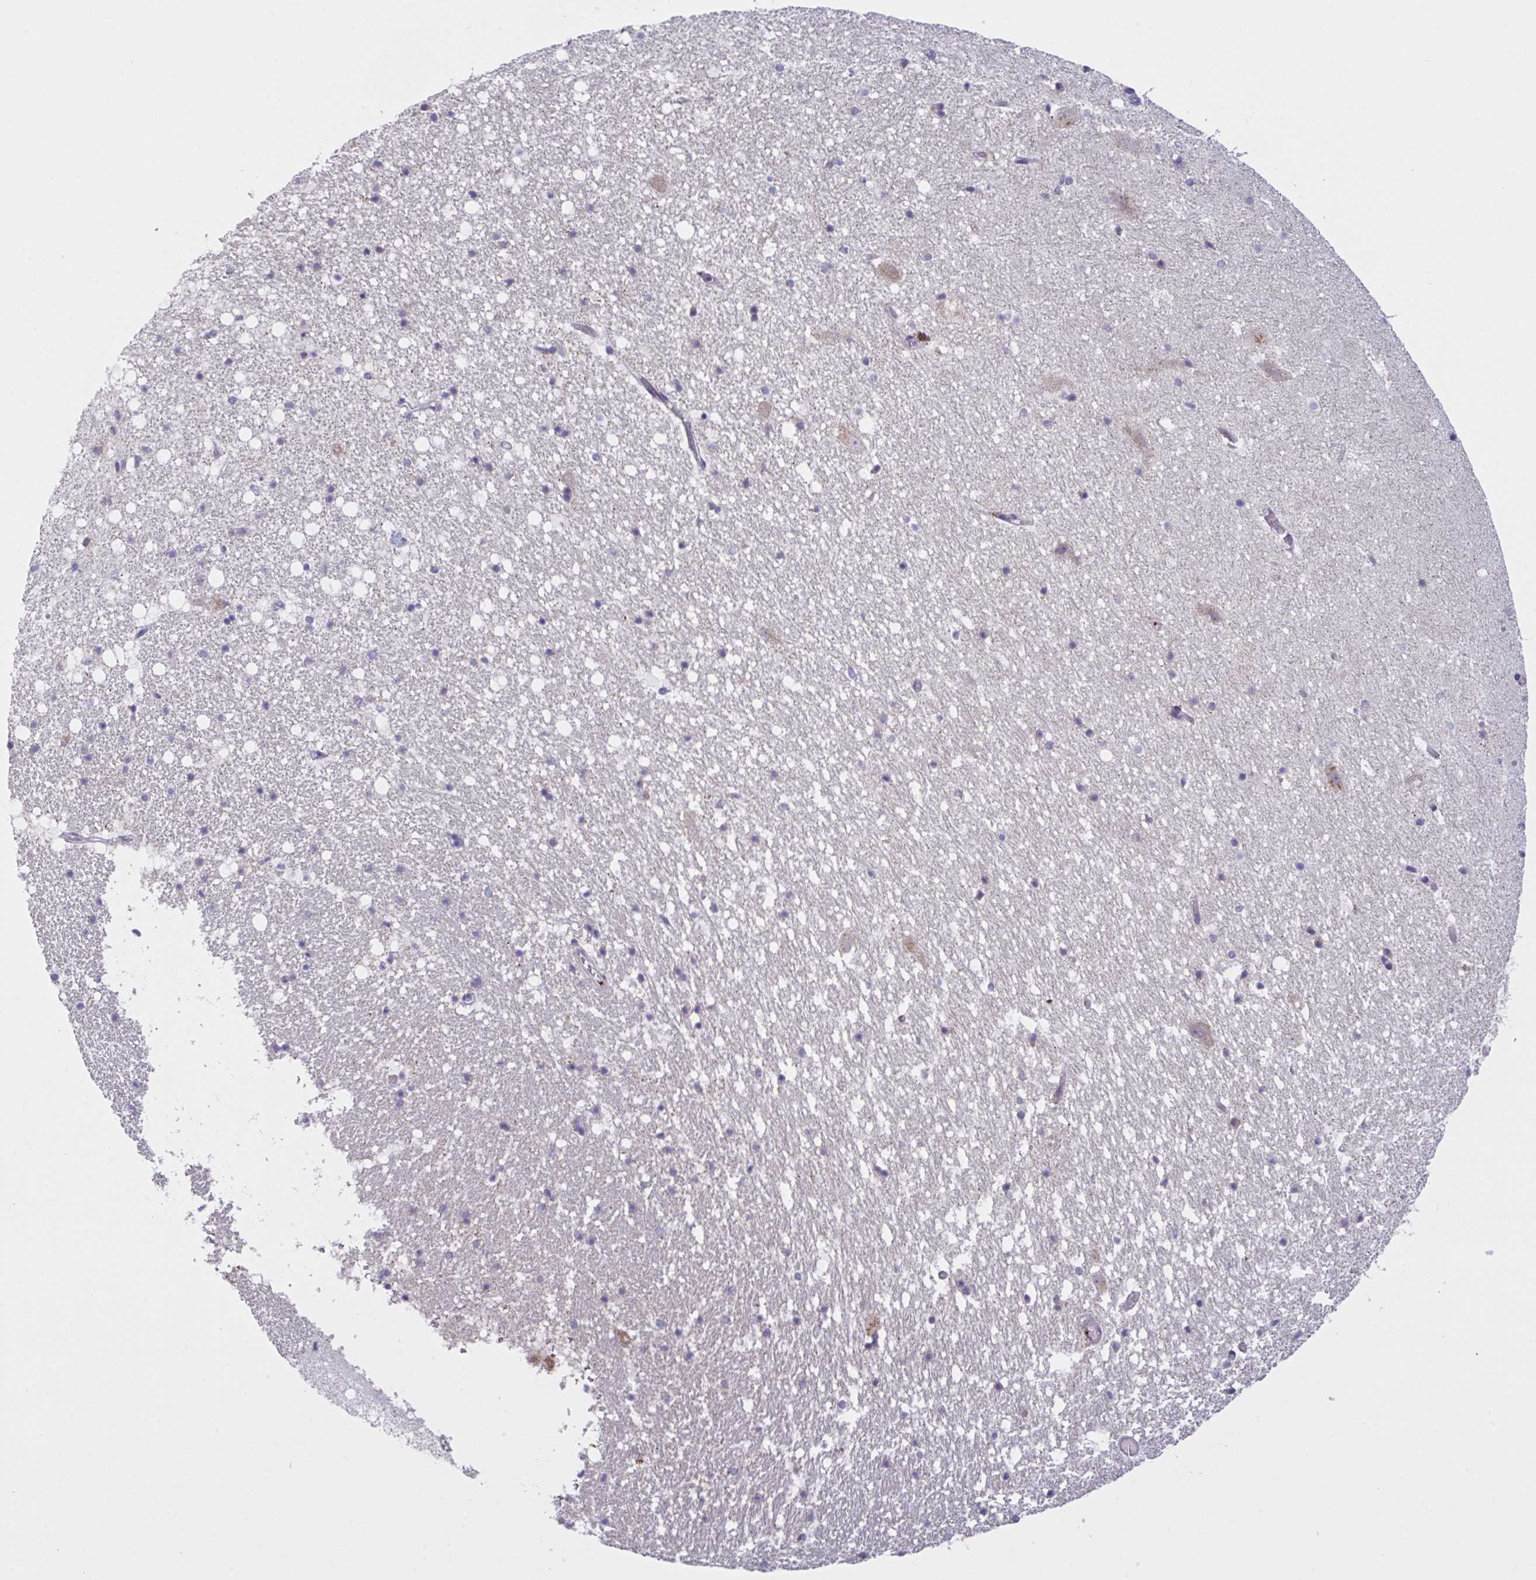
{"staining": {"intensity": "negative", "quantity": "none", "location": "none"}, "tissue": "hippocampus", "cell_type": "Glial cells", "image_type": "normal", "snomed": [{"axis": "morphology", "description": "Normal tissue, NOS"}, {"axis": "topography", "description": "Hippocampus"}], "caption": "IHC of unremarkable human hippocampus displays no expression in glial cells.", "gene": "MRPS2", "patient": {"sex": "female", "age": 42}}